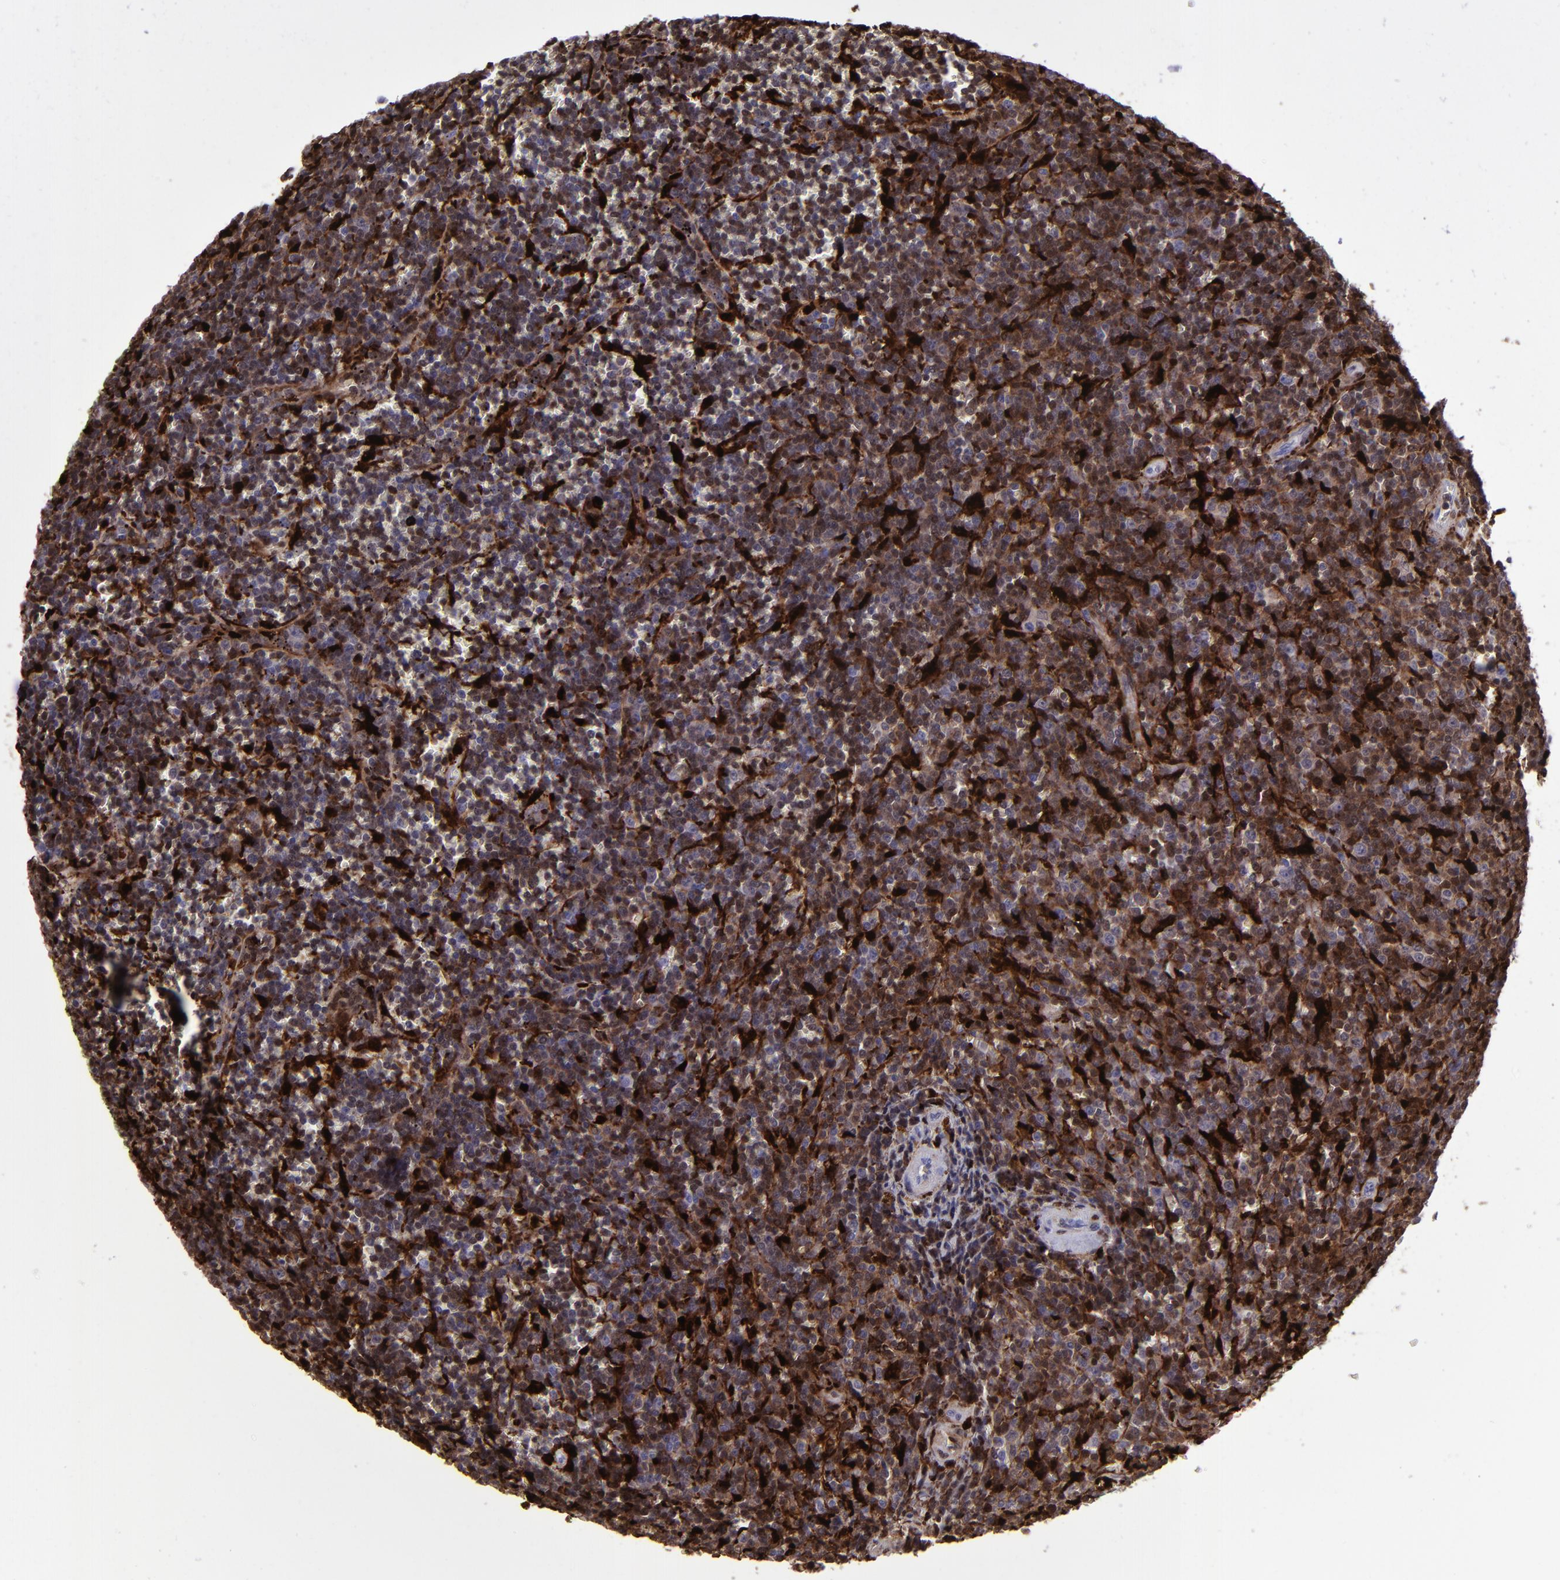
{"staining": {"intensity": "strong", "quantity": ">75%", "location": "cytoplasmic/membranous,nuclear"}, "tissue": "lymphoma", "cell_type": "Tumor cells", "image_type": "cancer", "snomed": [{"axis": "morphology", "description": "Malignant lymphoma, non-Hodgkin's type, Low grade"}, {"axis": "topography", "description": "Spleen"}], "caption": "A micrograph of lymphoma stained for a protein demonstrates strong cytoplasmic/membranous and nuclear brown staining in tumor cells.", "gene": "TYMP", "patient": {"sex": "male", "age": 80}}